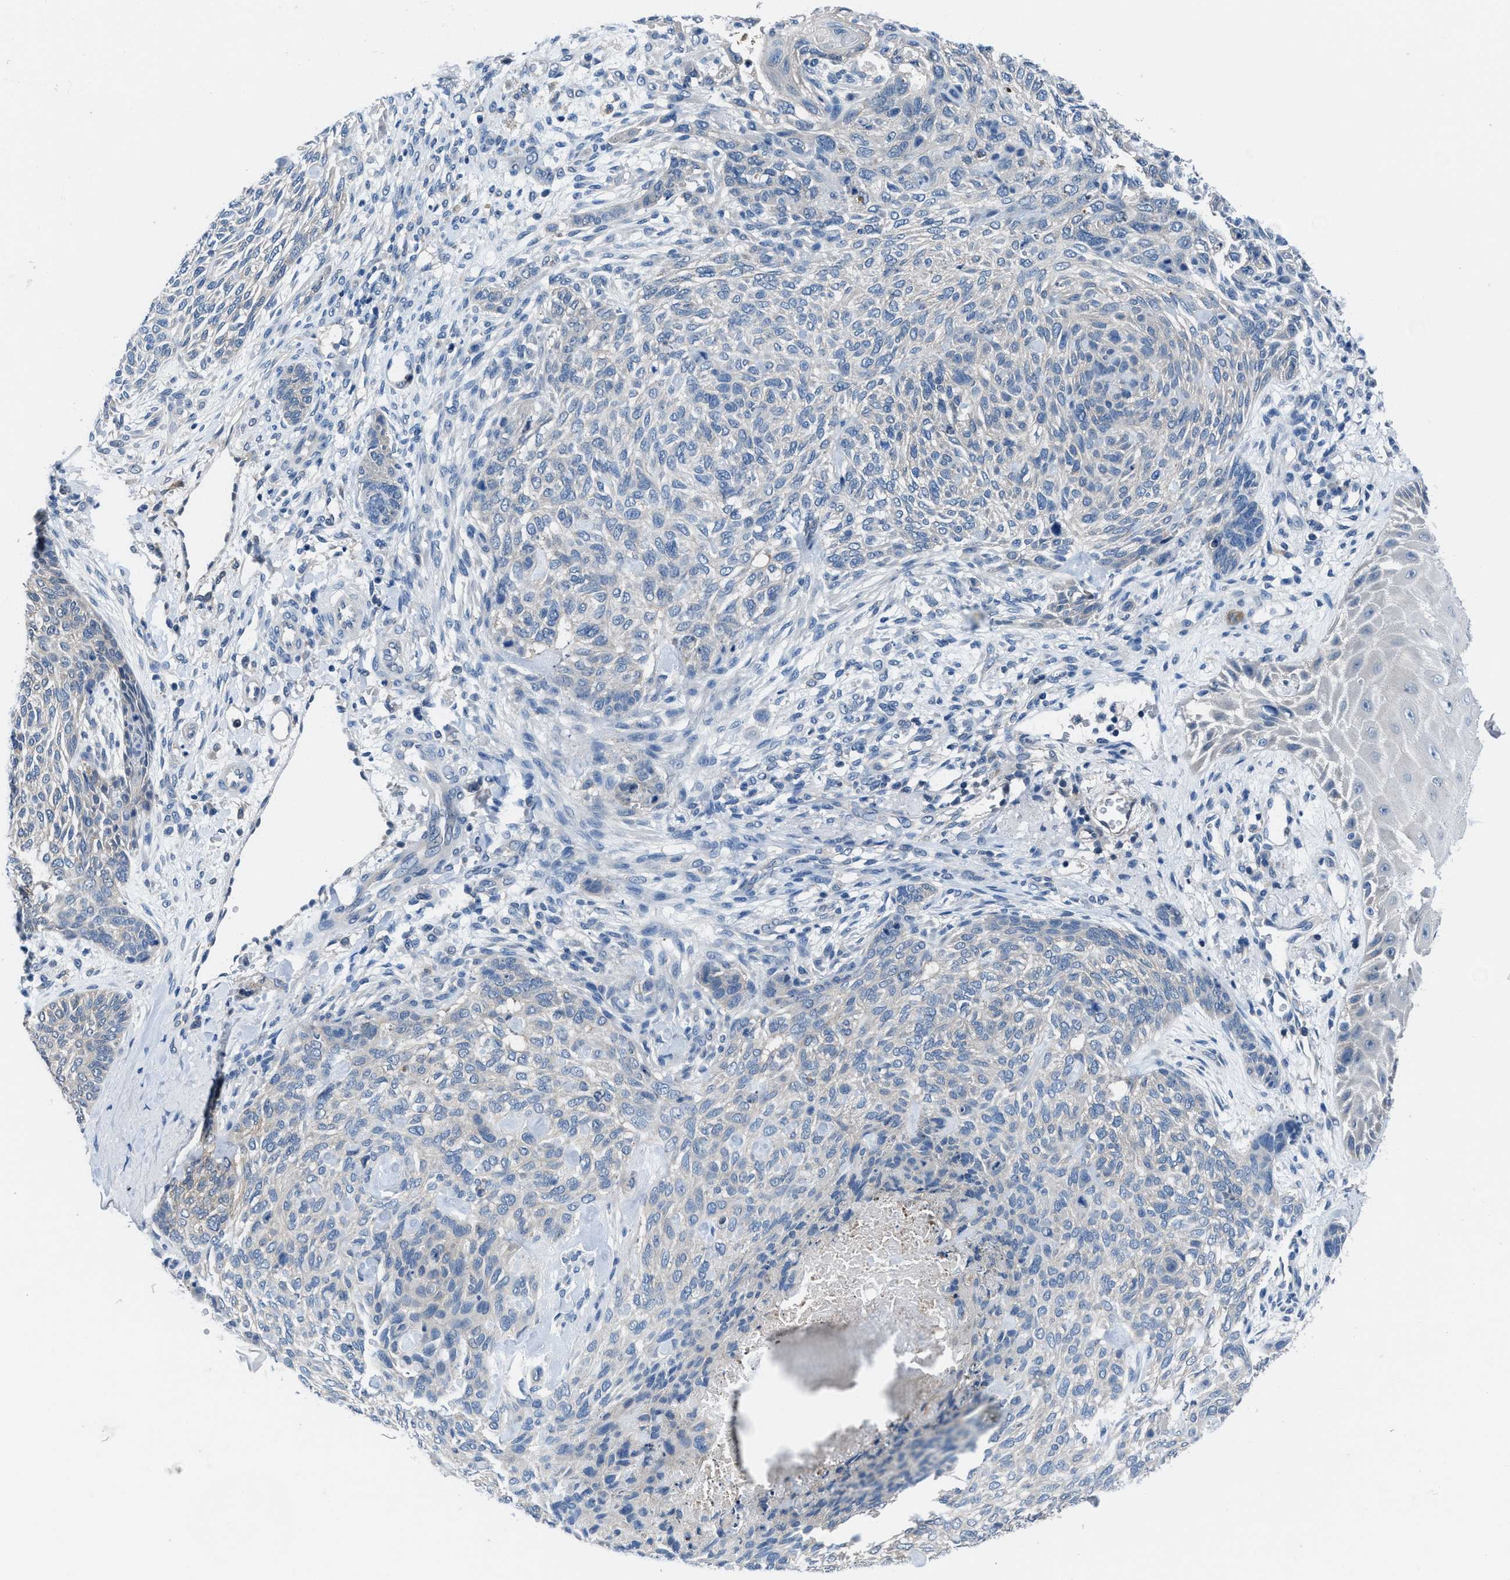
{"staining": {"intensity": "negative", "quantity": "none", "location": "none"}, "tissue": "skin cancer", "cell_type": "Tumor cells", "image_type": "cancer", "snomed": [{"axis": "morphology", "description": "Basal cell carcinoma"}, {"axis": "topography", "description": "Skin"}], "caption": "Immunohistochemistry image of neoplastic tissue: skin basal cell carcinoma stained with DAB exhibits no significant protein staining in tumor cells.", "gene": "NUDT5", "patient": {"sex": "male", "age": 55}}